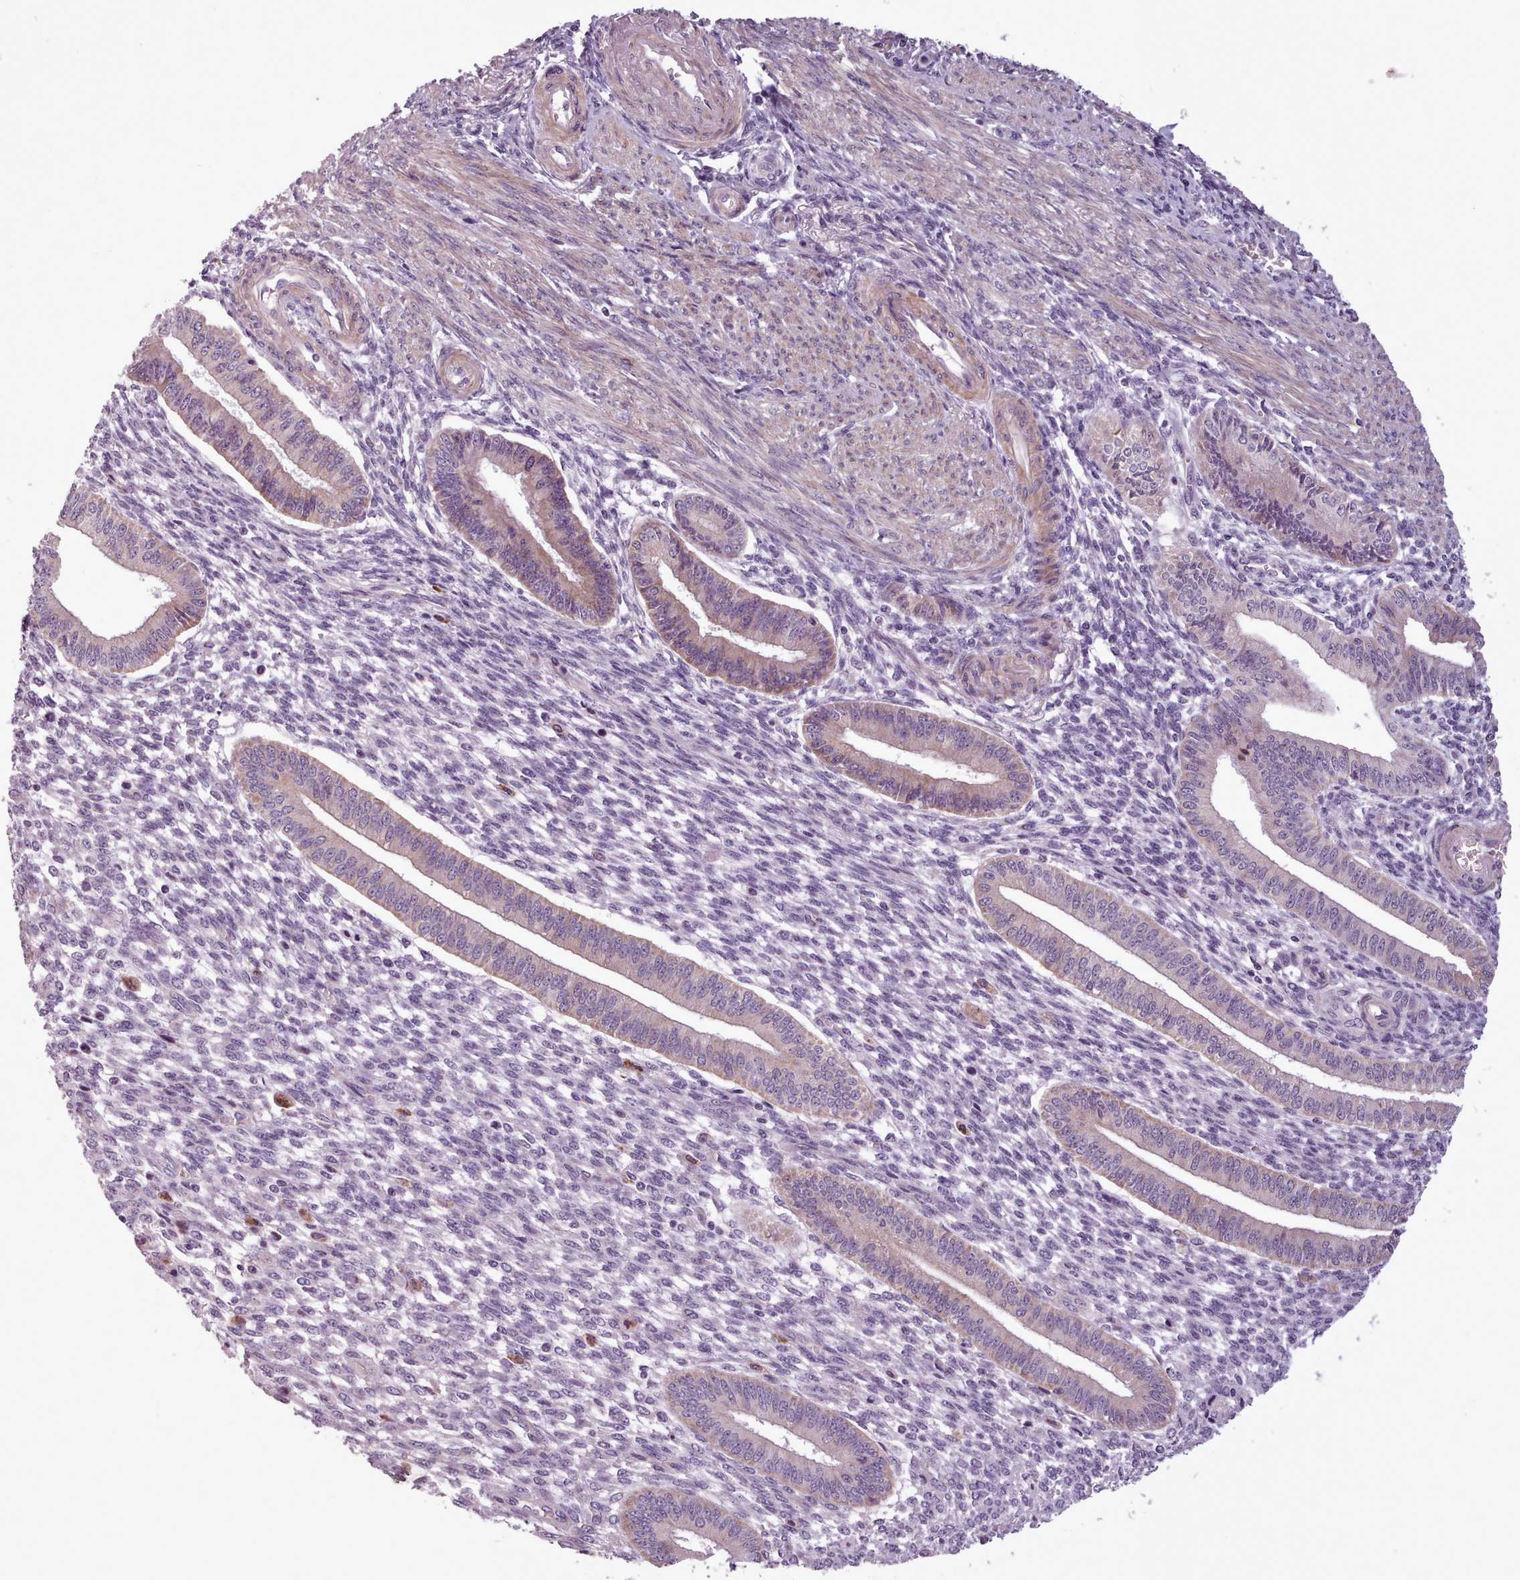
{"staining": {"intensity": "negative", "quantity": "none", "location": "none"}, "tissue": "endometrium", "cell_type": "Cells in endometrial stroma", "image_type": "normal", "snomed": [{"axis": "morphology", "description": "Normal tissue, NOS"}, {"axis": "topography", "description": "Endometrium"}], "caption": "DAB (3,3'-diaminobenzidine) immunohistochemical staining of unremarkable endometrium reveals no significant staining in cells in endometrial stroma.", "gene": "AVL9", "patient": {"sex": "female", "age": 36}}